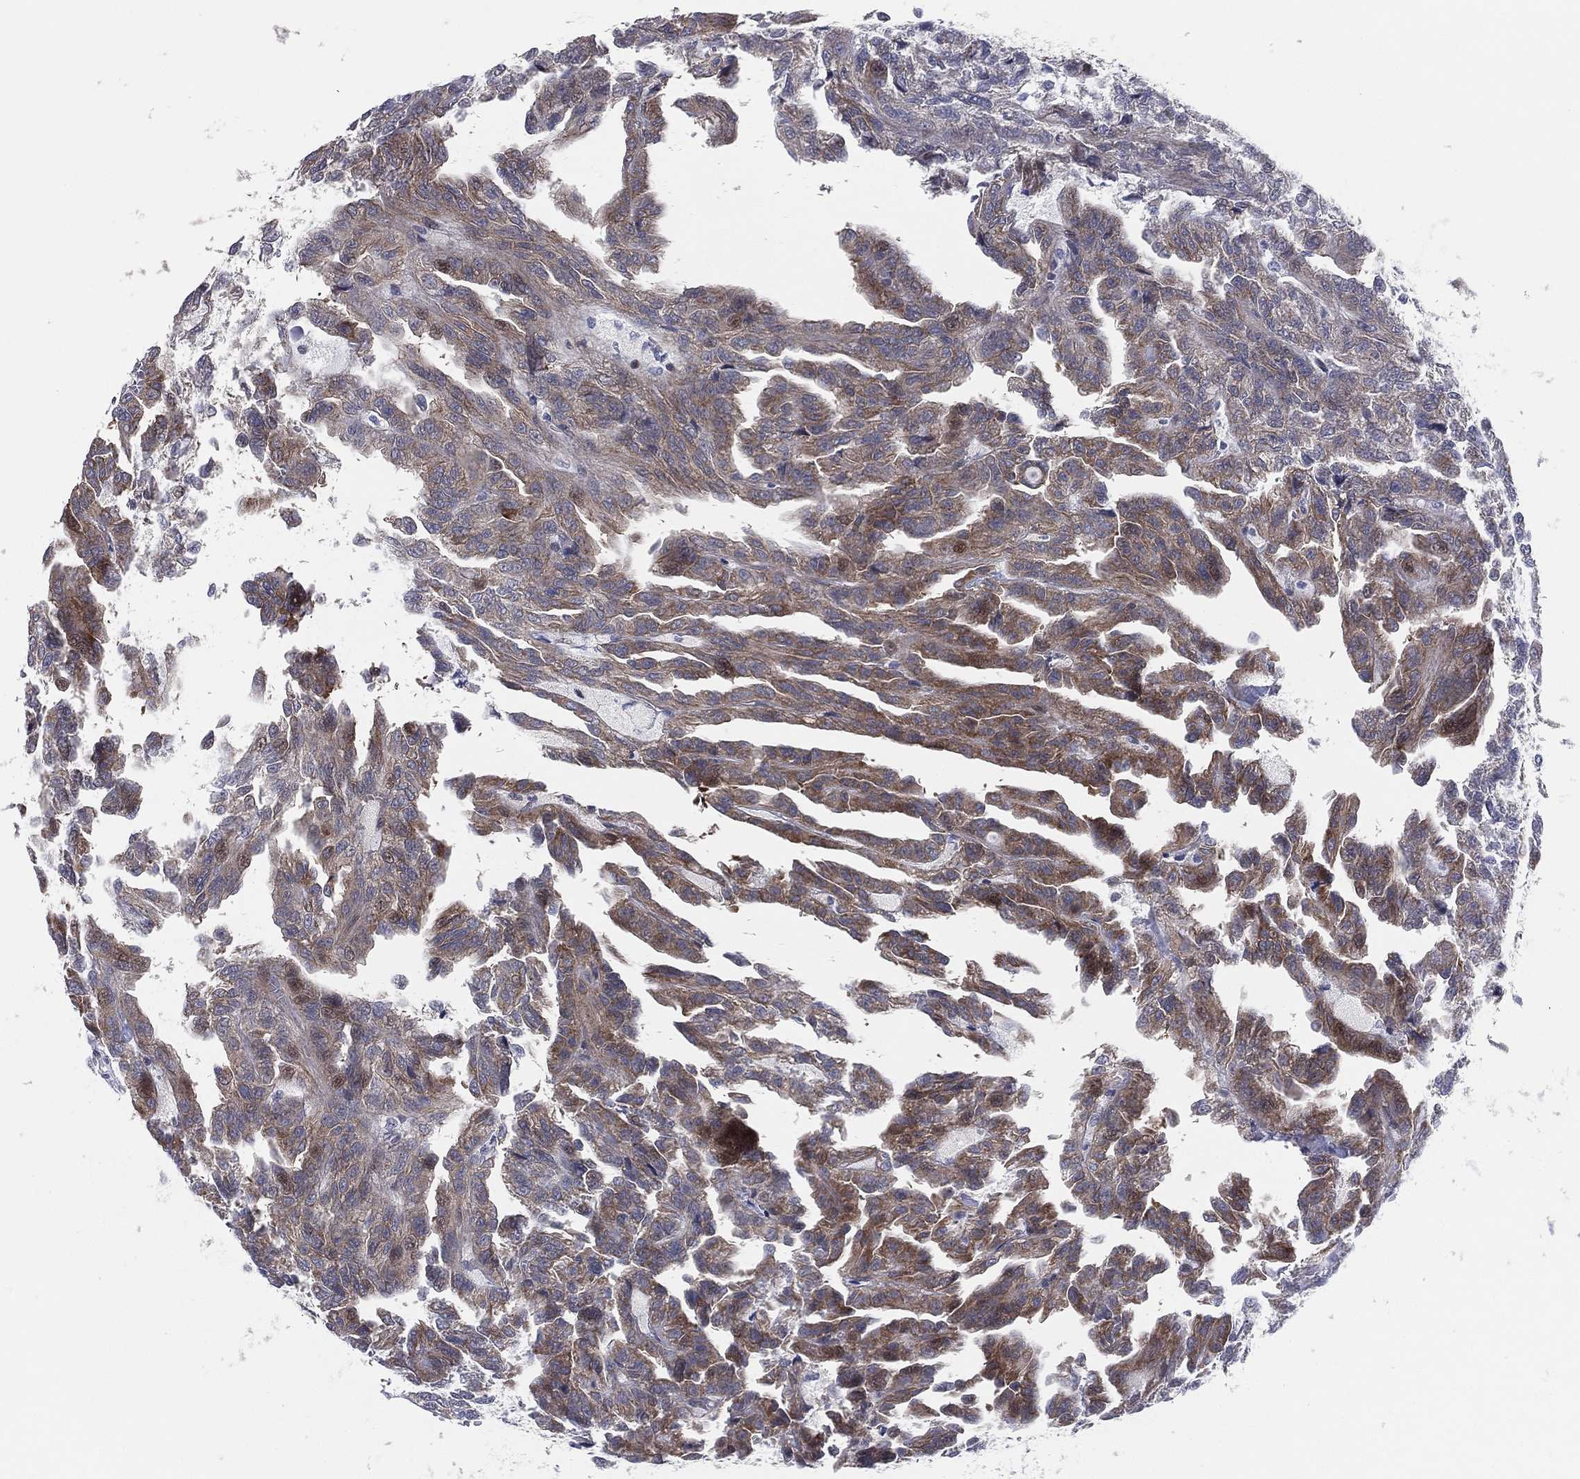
{"staining": {"intensity": "moderate", "quantity": "25%-75%", "location": "cytoplasmic/membranous"}, "tissue": "renal cancer", "cell_type": "Tumor cells", "image_type": "cancer", "snomed": [{"axis": "morphology", "description": "Adenocarcinoma, NOS"}, {"axis": "topography", "description": "Kidney"}], "caption": "Protein staining demonstrates moderate cytoplasmic/membranous positivity in approximately 25%-75% of tumor cells in renal adenocarcinoma.", "gene": "UTP14A", "patient": {"sex": "male", "age": 79}}